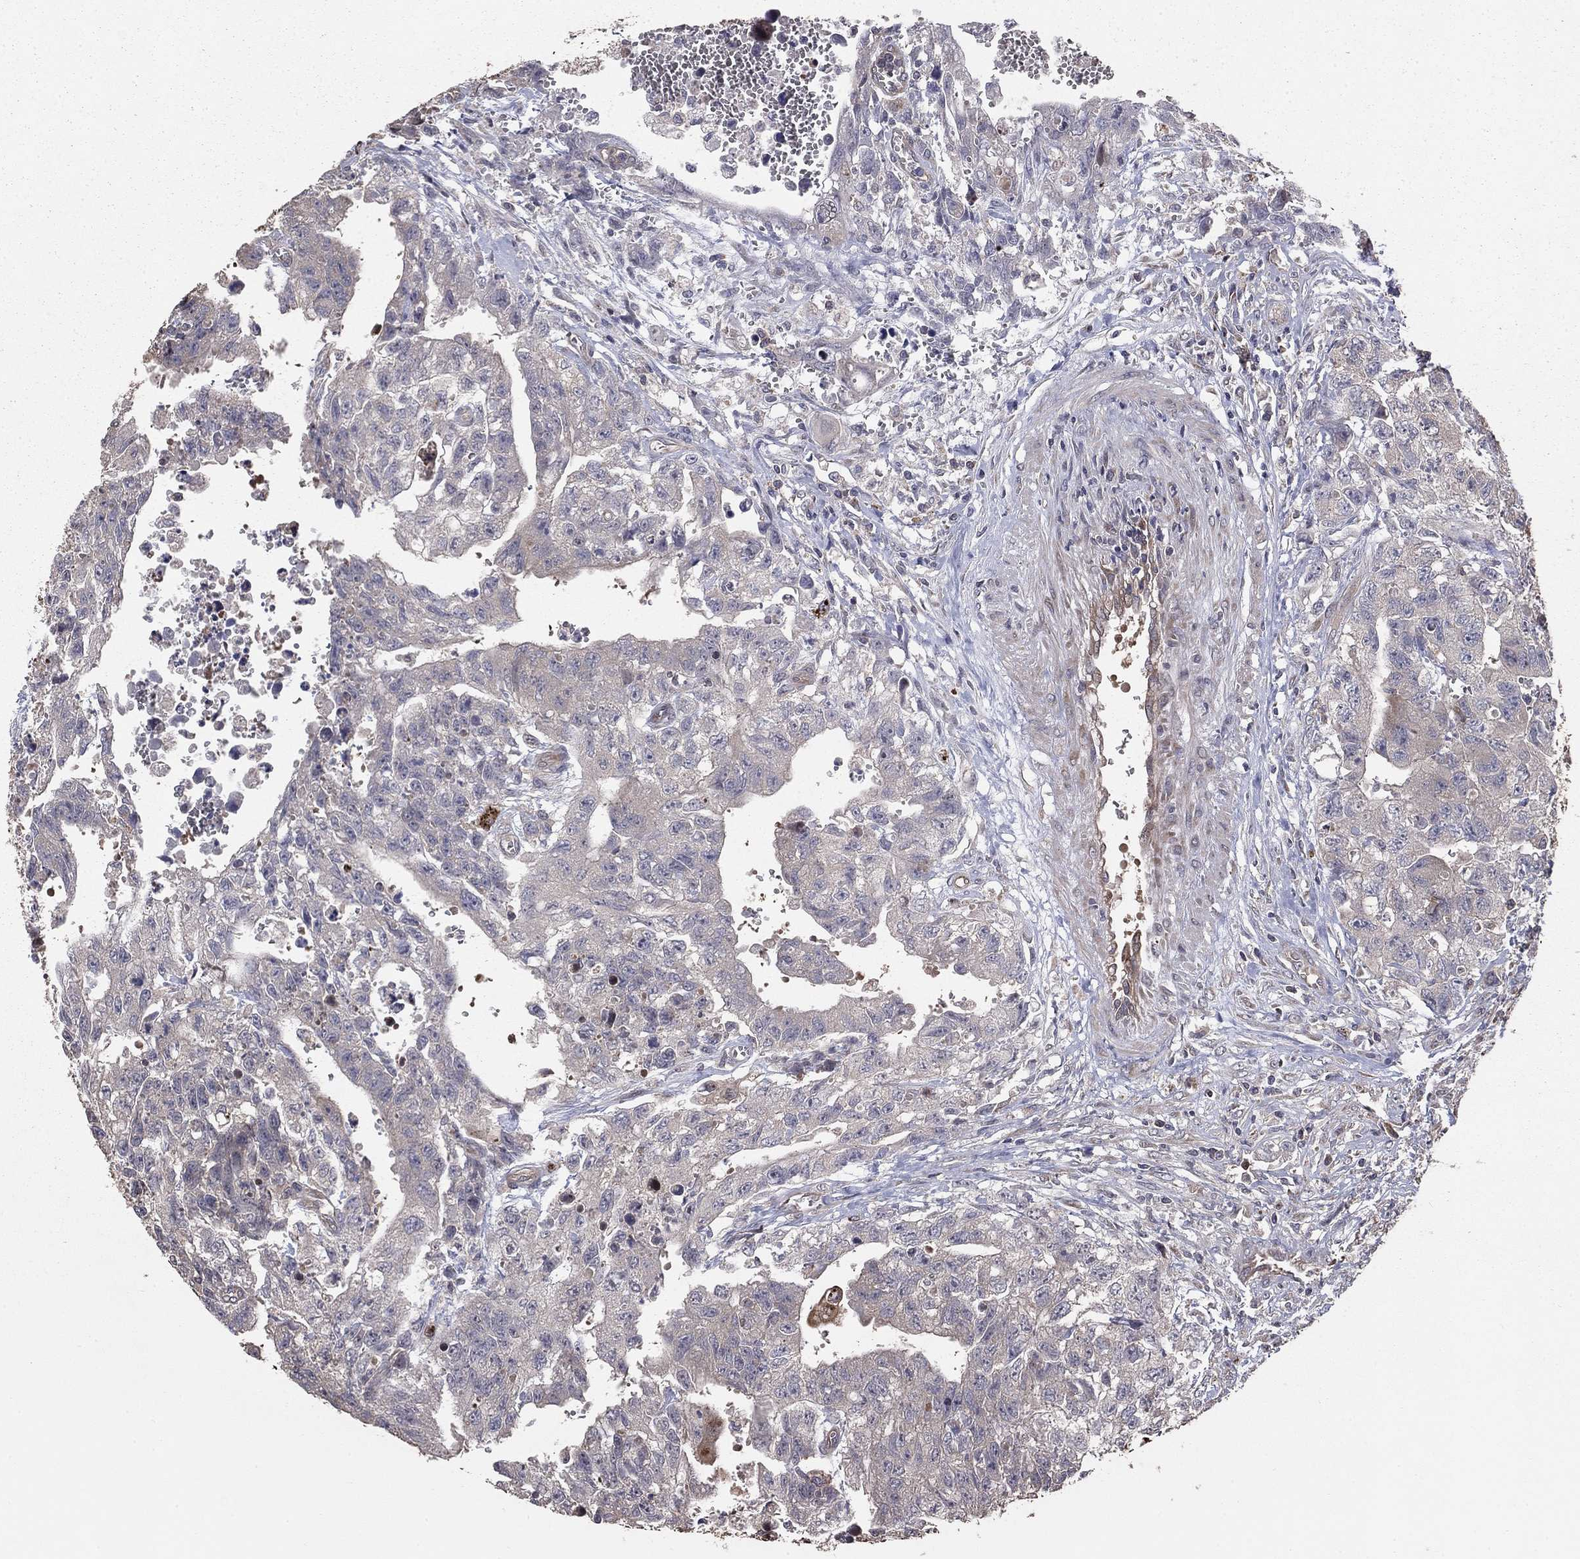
{"staining": {"intensity": "negative", "quantity": "none", "location": "none"}, "tissue": "testis cancer", "cell_type": "Tumor cells", "image_type": "cancer", "snomed": [{"axis": "morphology", "description": "Carcinoma, Embryonal, NOS"}, {"axis": "topography", "description": "Testis"}], "caption": "Testis cancer (embryonal carcinoma) stained for a protein using immunohistochemistry (IHC) exhibits no expression tumor cells.", "gene": "GYG1", "patient": {"sex": "male", "age": 24}}